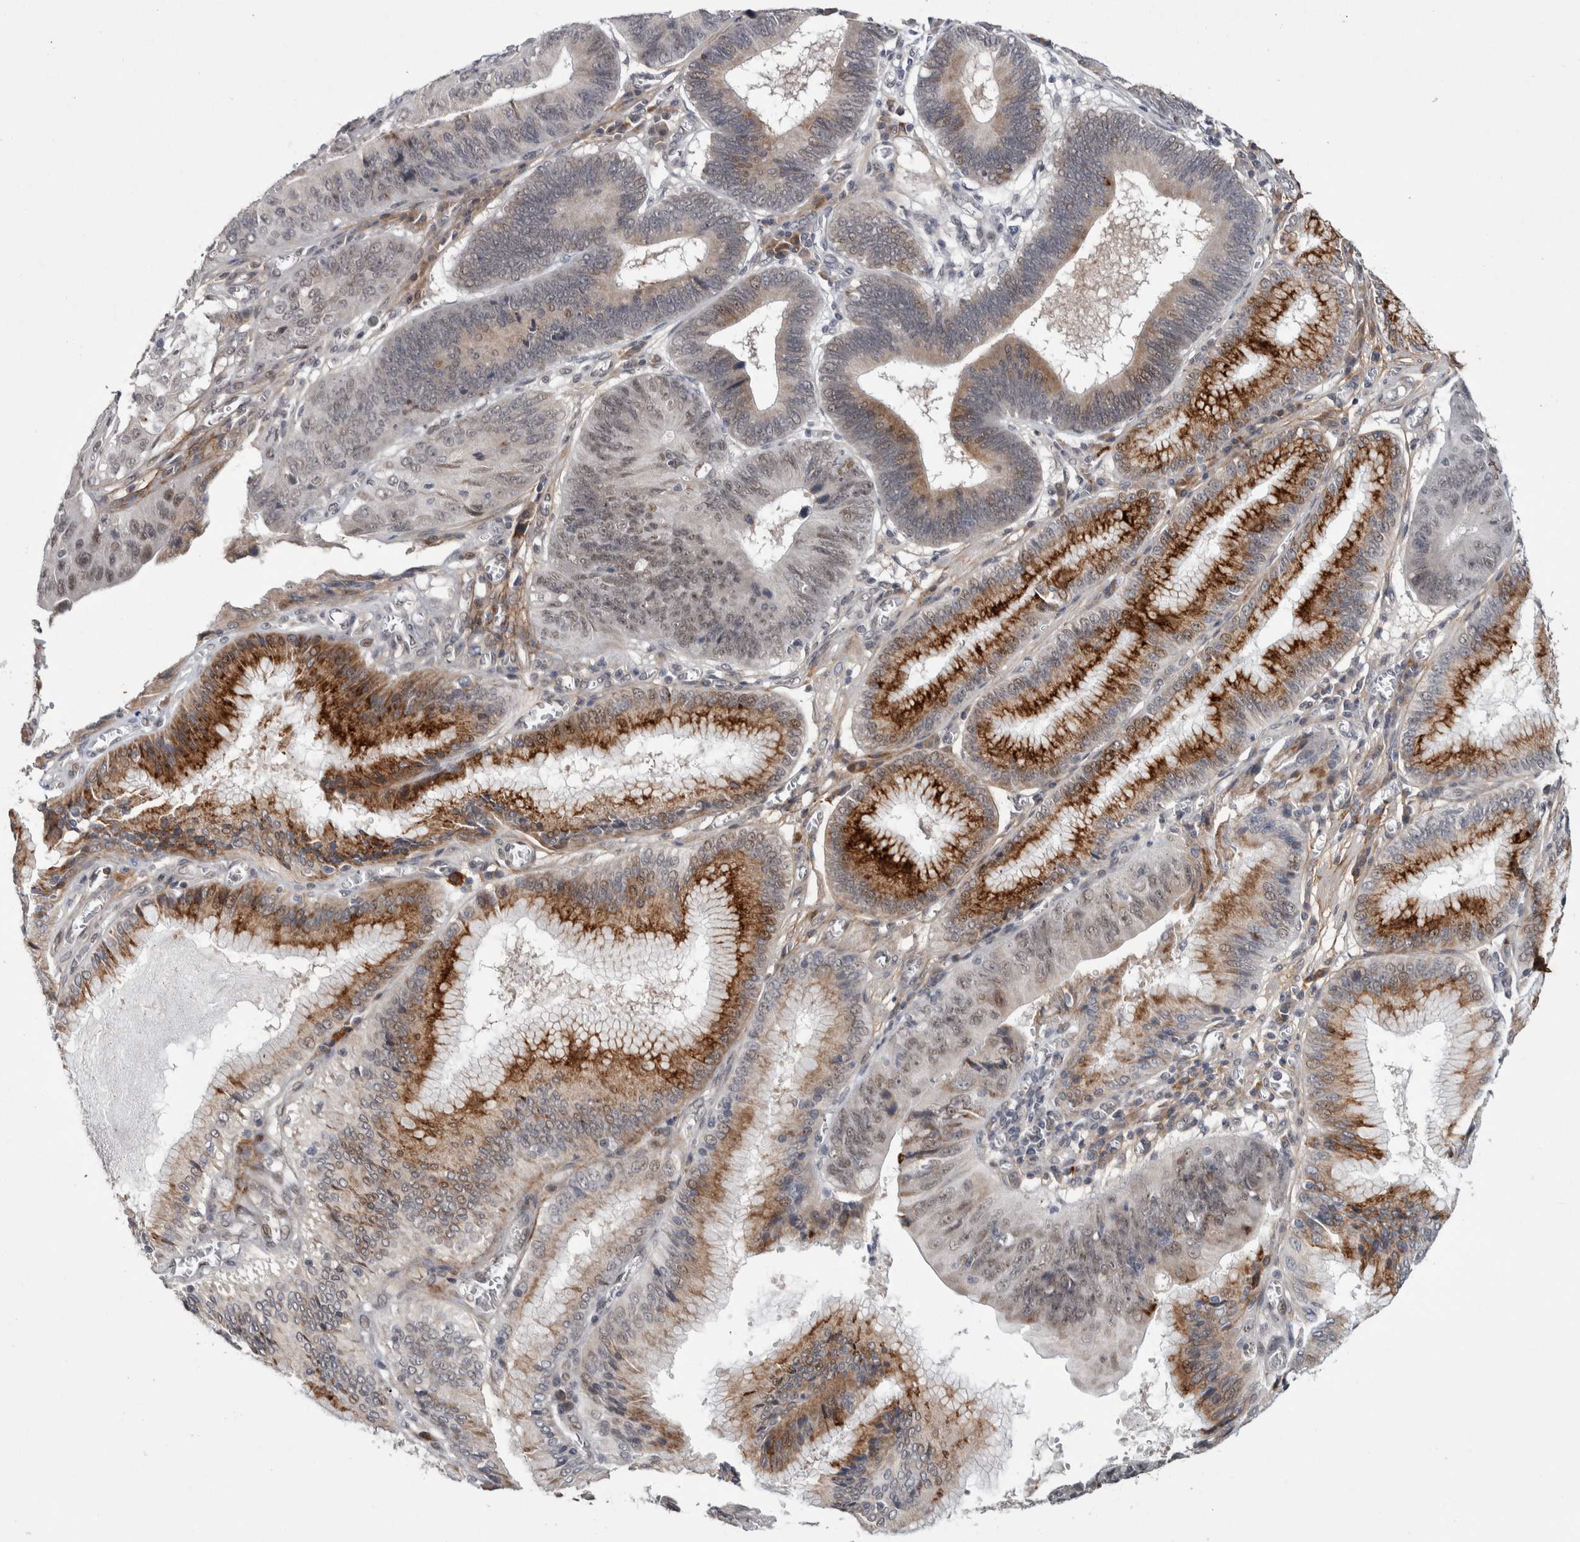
{"staining": {"intensity": "moderate", "quantity": "25%-75%", "location": "cytoplasmic/membranous,nuclear"}, "tissue": "stomach cancer", "cell_type": "Tumor cells", "image_type": "cancer", "snomed": [{"axis": "morphology", "description": "Adenocarcinoma, NOS"}, {"axis": "topography", "description": "Stomach"}], "caption": "Tumor cells reveal medium levels of moderate cytoplasmic/membranous and nuclear expression in approximately 25%-75% of cells in human stomach adenocarcinoma.", "gene": "ASPN", "patient": {"sex": "male", "age": 59}}